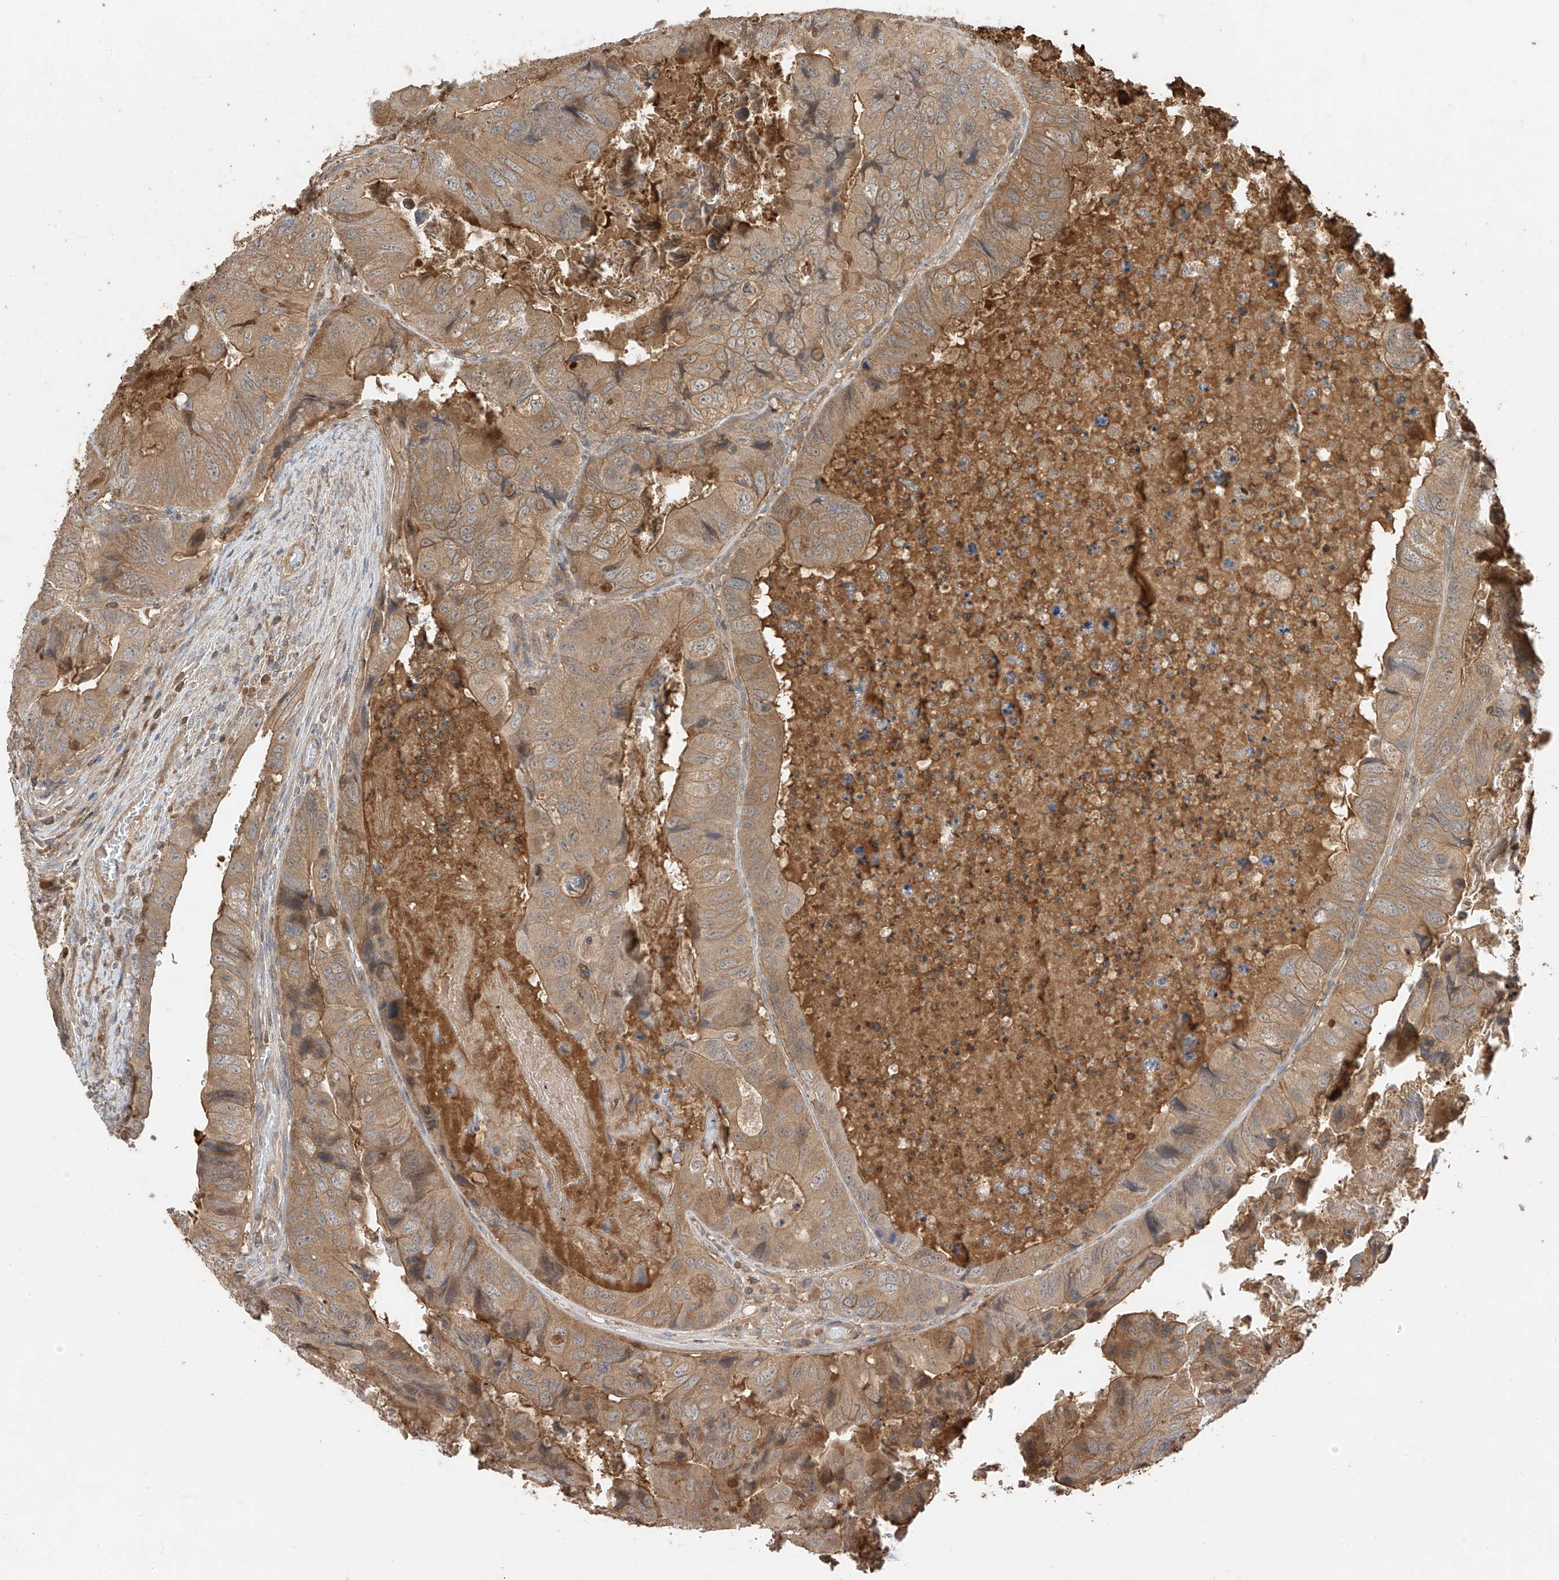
{"staining": {"intensity": "moderate", "quantity": ">75%", "location": "cytoplasmic/membranous"}, "tissue": "colorectal cancer", "cell_type": "Tumor cells", "image_type": "cancer", "snomed": [{"axis": "morphology", "description": "Adenocarcinoma, NOS"}, {"axis": "topography", "description": "Rectum"}], "caption": "Immunohistochemical staining of colorectal cancer (adenocarcinoma) demonstrates medium levels of moderate cytoplasmic/membranous protein expression in about >75% of tumor cells.", "gene": "CACNA2D4", "patient": {"sex": "male", "age": 63}}